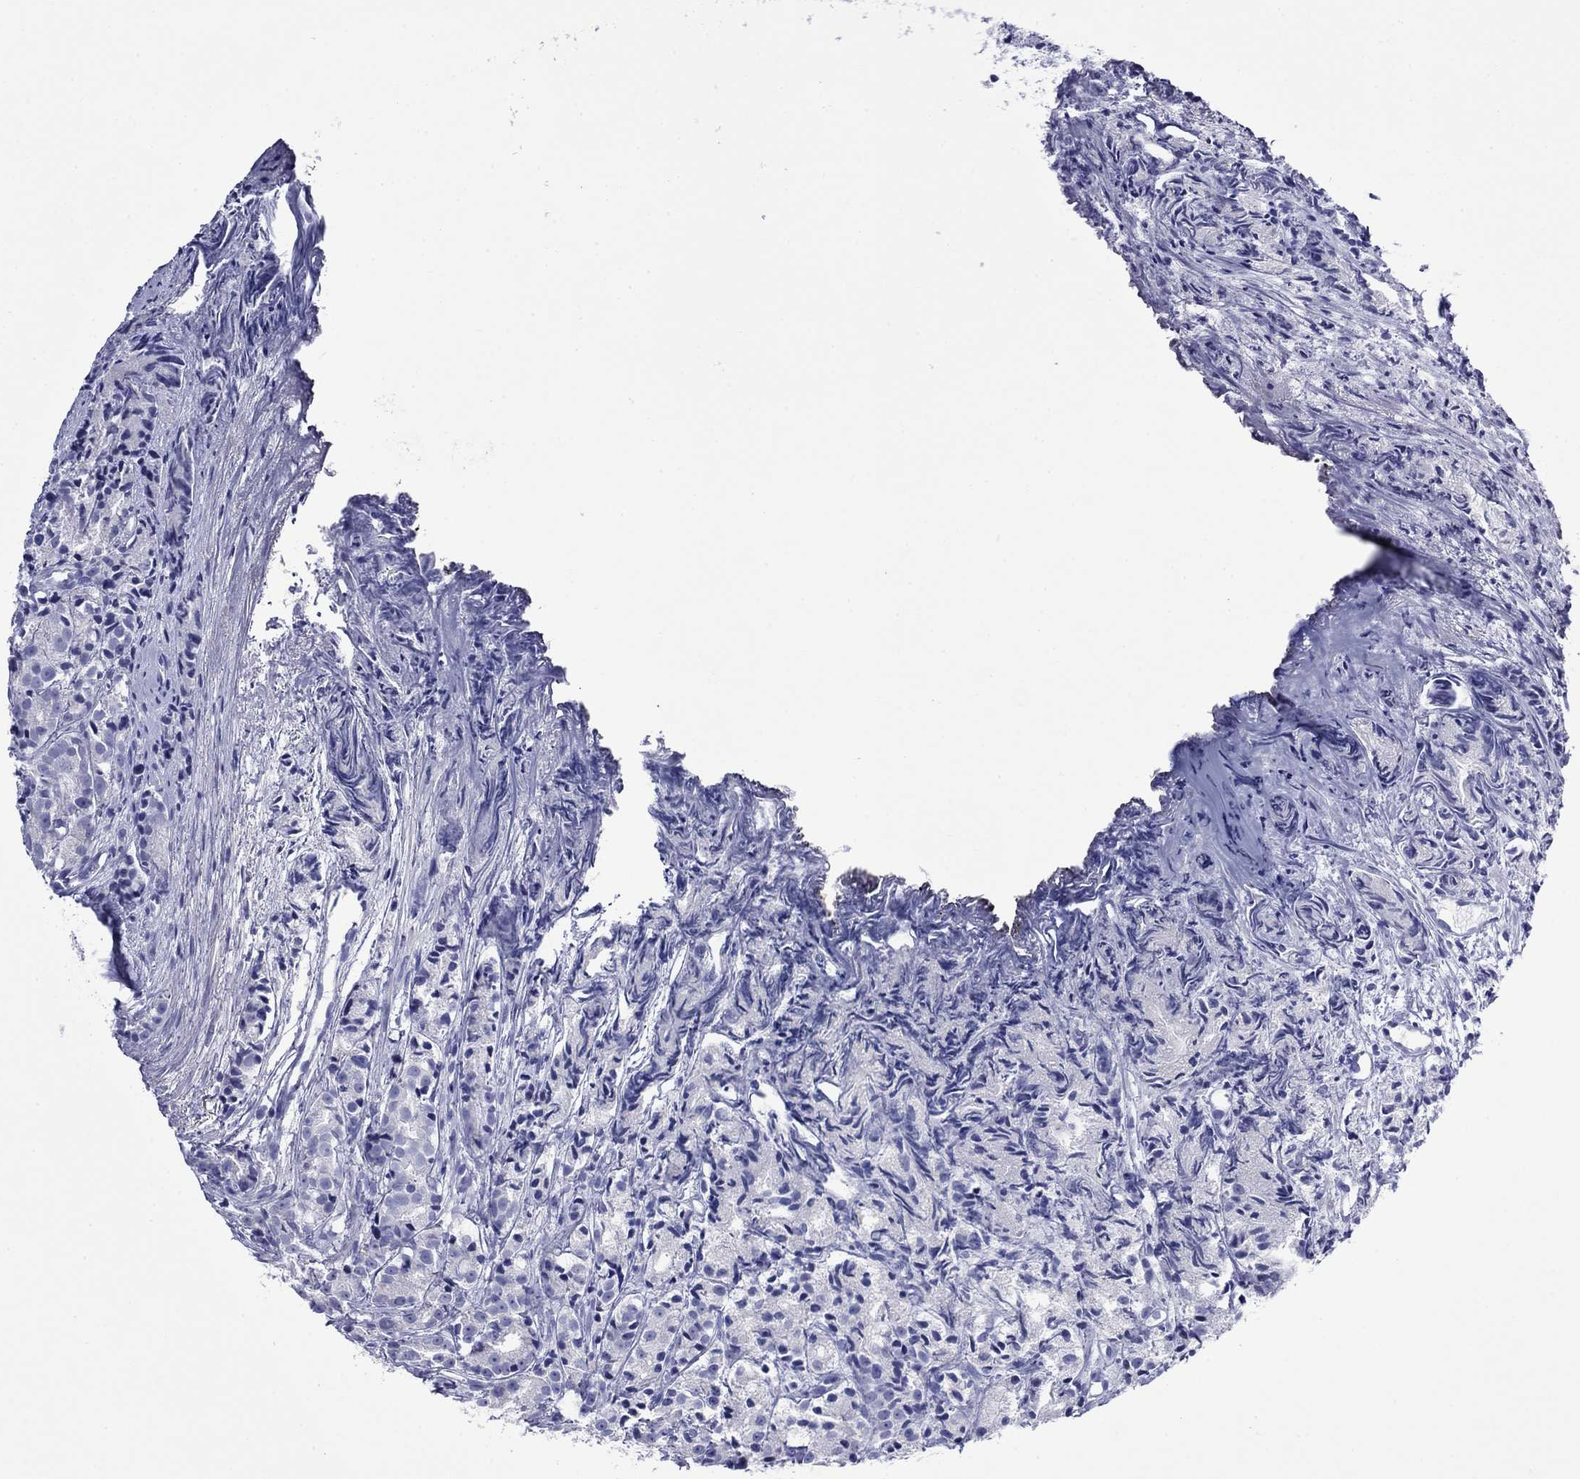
{"staining": {"intensity": "negative", "quantity": "none", "location": "none"}, "tissue": "prostate cancer", "cell_type": "Tumor cells", "image_type": "cancer", "snomed": [{"axis": "morphology", "description": "Adenocarcinoma, Medium grade"}, {"axis": "topography", "description": "Prostate"}], "caption": "A high-resolution micrograph shows immunohistochemistry staining of adenocarcinoma (medium-grade) (prostate), which demonstrates no significant positivity in tumor cells.", "gene": "GIP", "patient": {"sex": "male", "age": 74}}